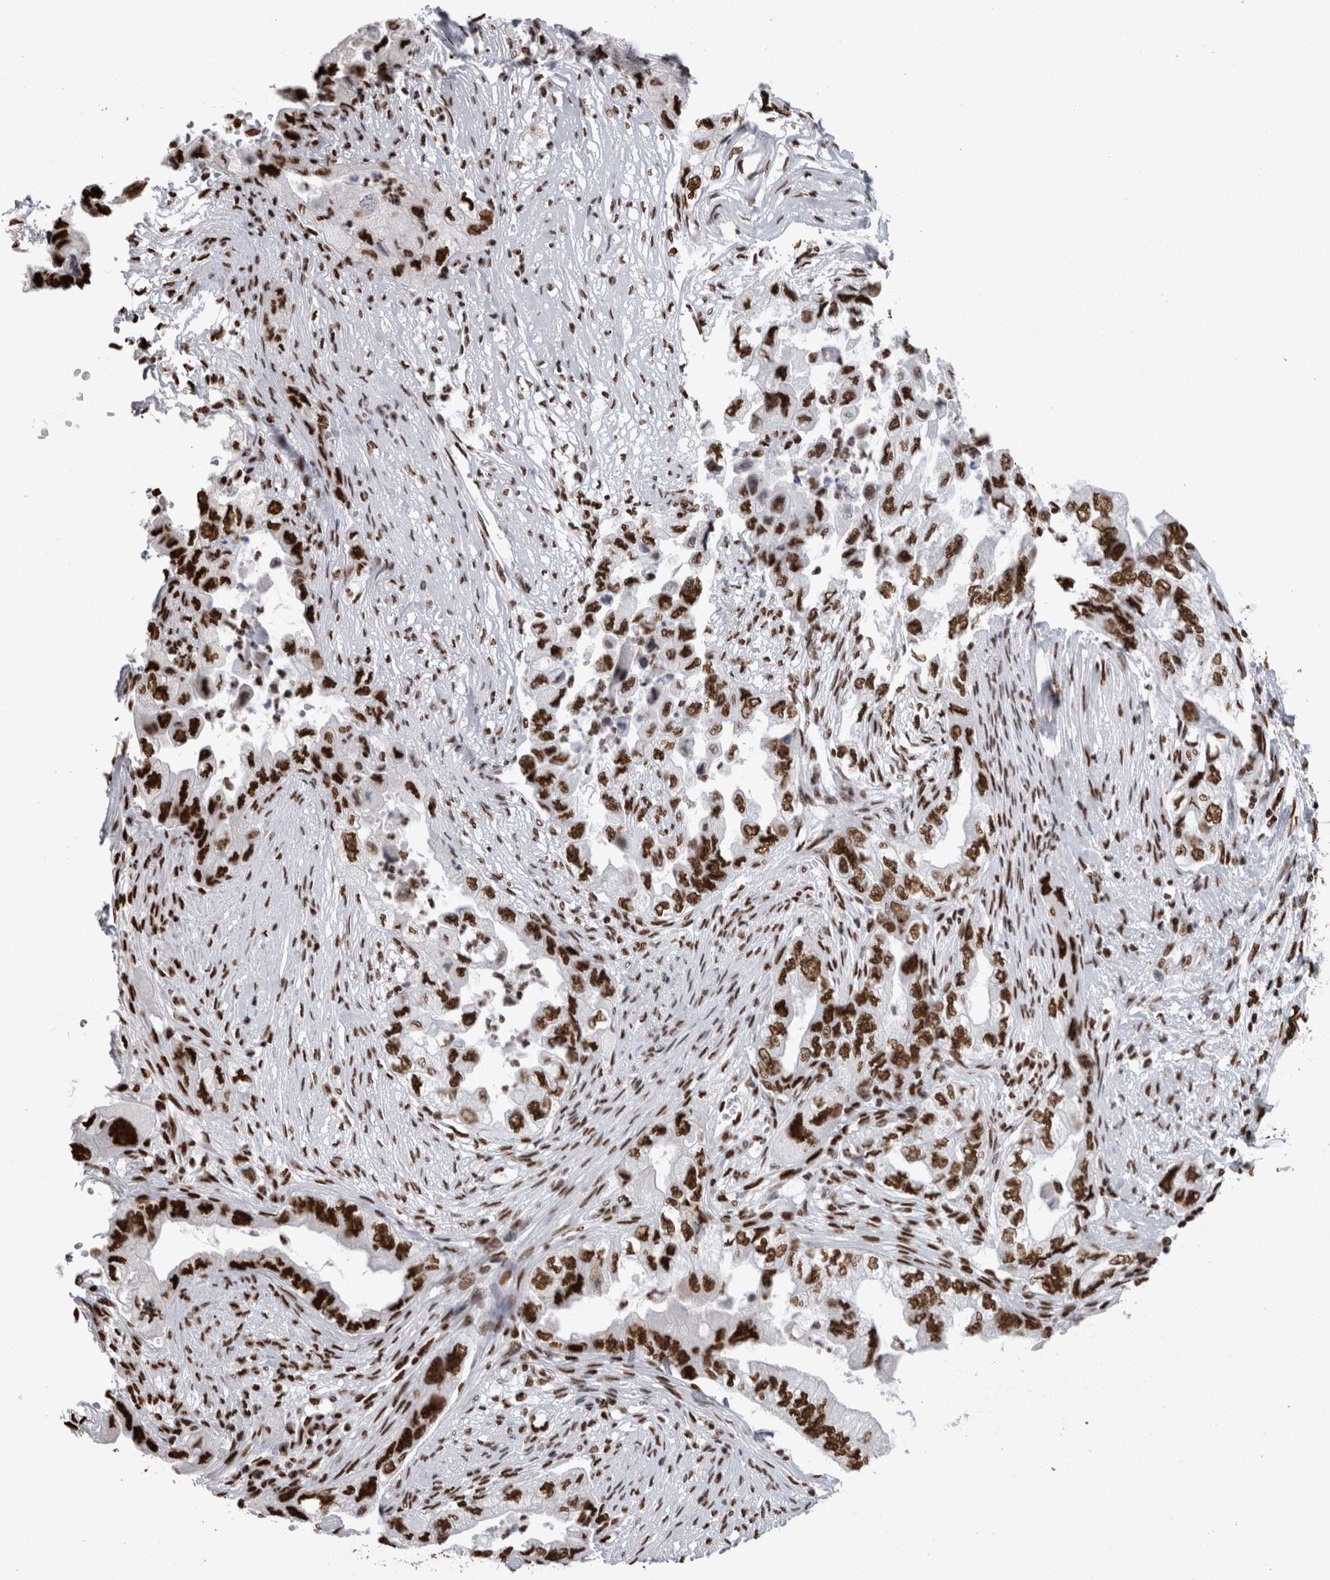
{"staining": {"intensity": "strong", "quantity": ">75%", "location": "nuclear"}, "tissue": "pancreatic cancer", "cell_type": "Tumor cells", "image_type": "cancer", "snomed": [{"axis": "morphology", "description": "Adenocarcinoma, NOS"}, {"axis": "topography", "description": "Pancreas"}], "caption": "Tumor cells reveal high levels of strong nuclear positivity in about >75% of cells in human adenocarcinoma (pancreatic).", "gene": "HNRNPM", "patient": {"sex": "female", "age": 73}}